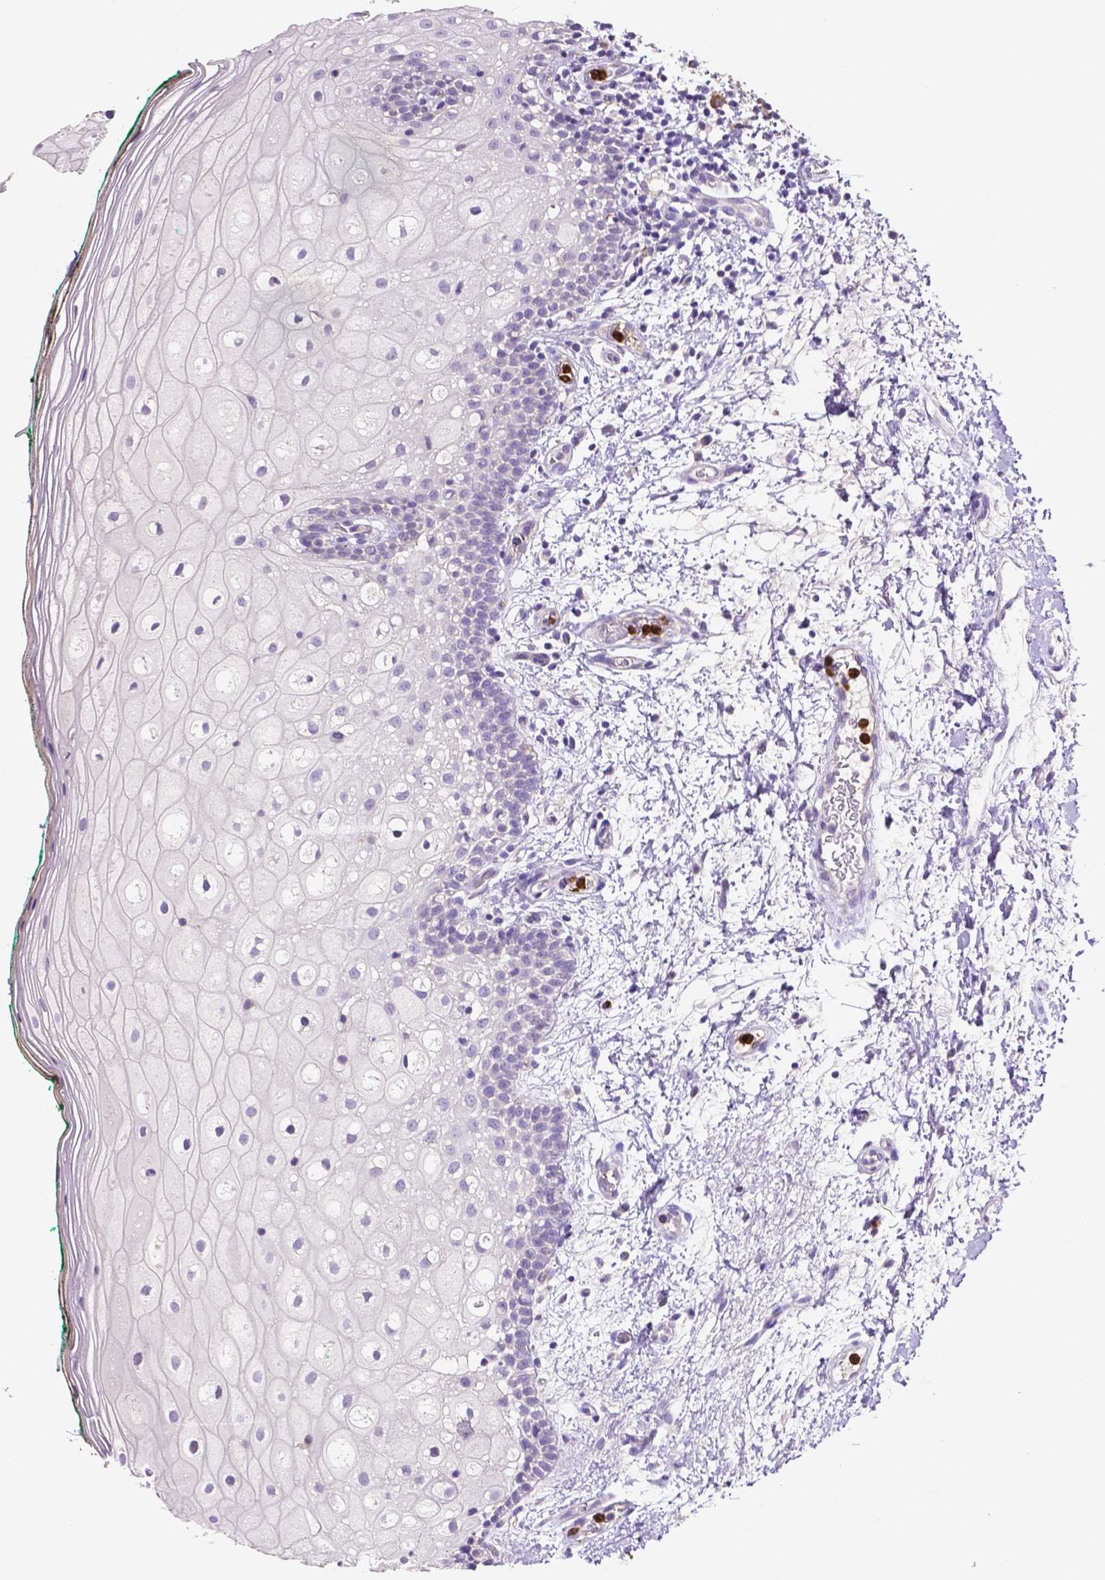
{"staining": {"intensity": "negative", "quantity": "none", "location": "none"}, "tissue": "oral mucosa", "cell_type": "Squamous epithelial cells", "image_type": "normal", "snomed": [{"axis": "morphology", "description": "Normal tissue, NOS"}, {"axis": "topography", "description": "Oral tissue"}], "caption": "This is an IHC micrograph of unremarkable human oral mucosa. There is no staining in squamous epithelial cells.", "gene": "MMP9", "patient": {"sex": "female", "age": 83}}